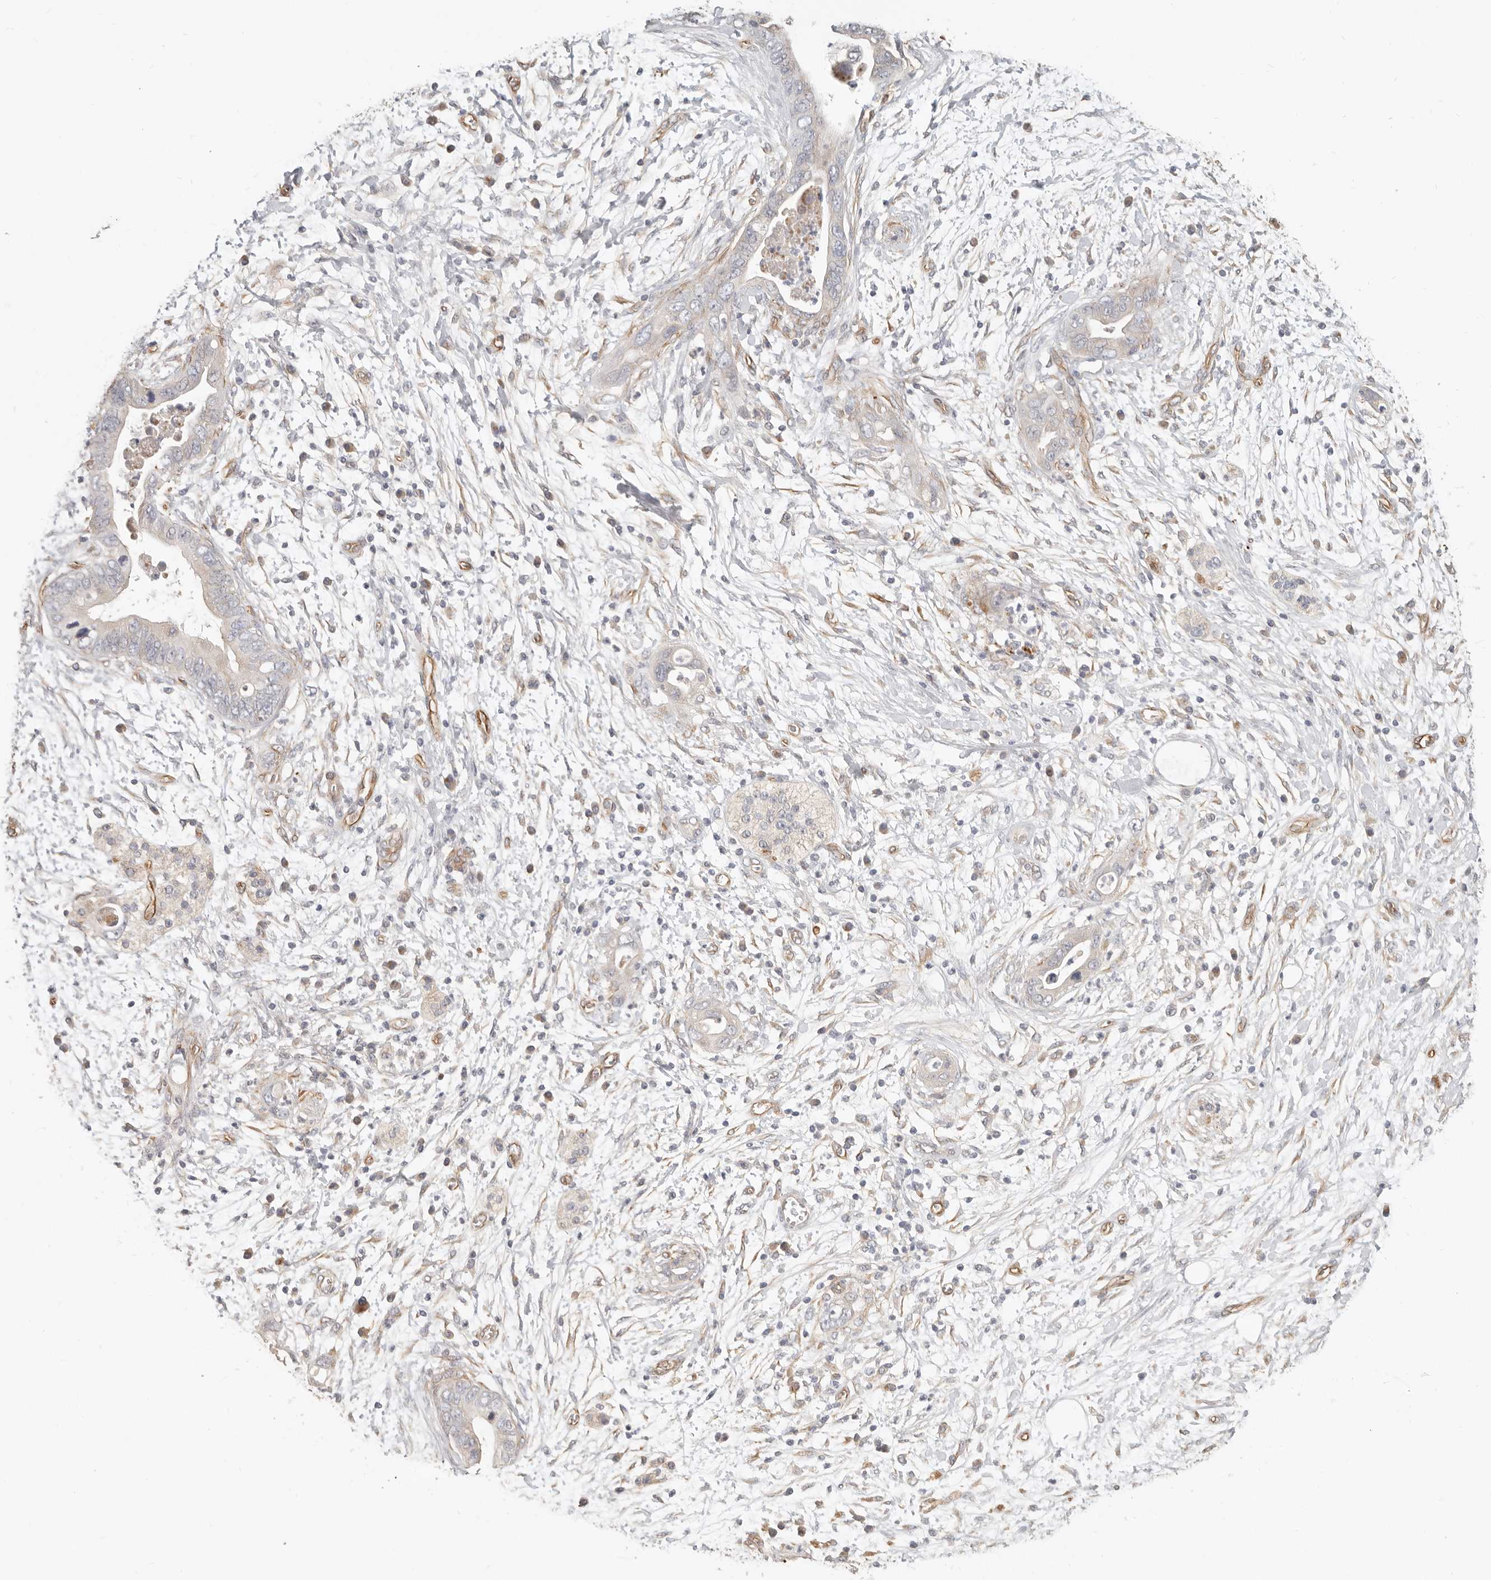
{"staining": {"intensity": "negative", "quantity": "none", "location": "none"}, "tissue": "pancreatic cancer", "cell_type": "Tumor cells", "image_type": "cancer", "snomed": [{"axis": "morphology", "description": "Adenocarcinoma, NOS"}, {"axis": "topography", "description": "Pancreas"}], "caption": "Immunohistochemistry micrograph of human pancreatic cancer stained for a protein (brown), which reveals no staining in tumor cells.", "gene": "SPRING1", "patient": {"sex": "male", "age": 75}}